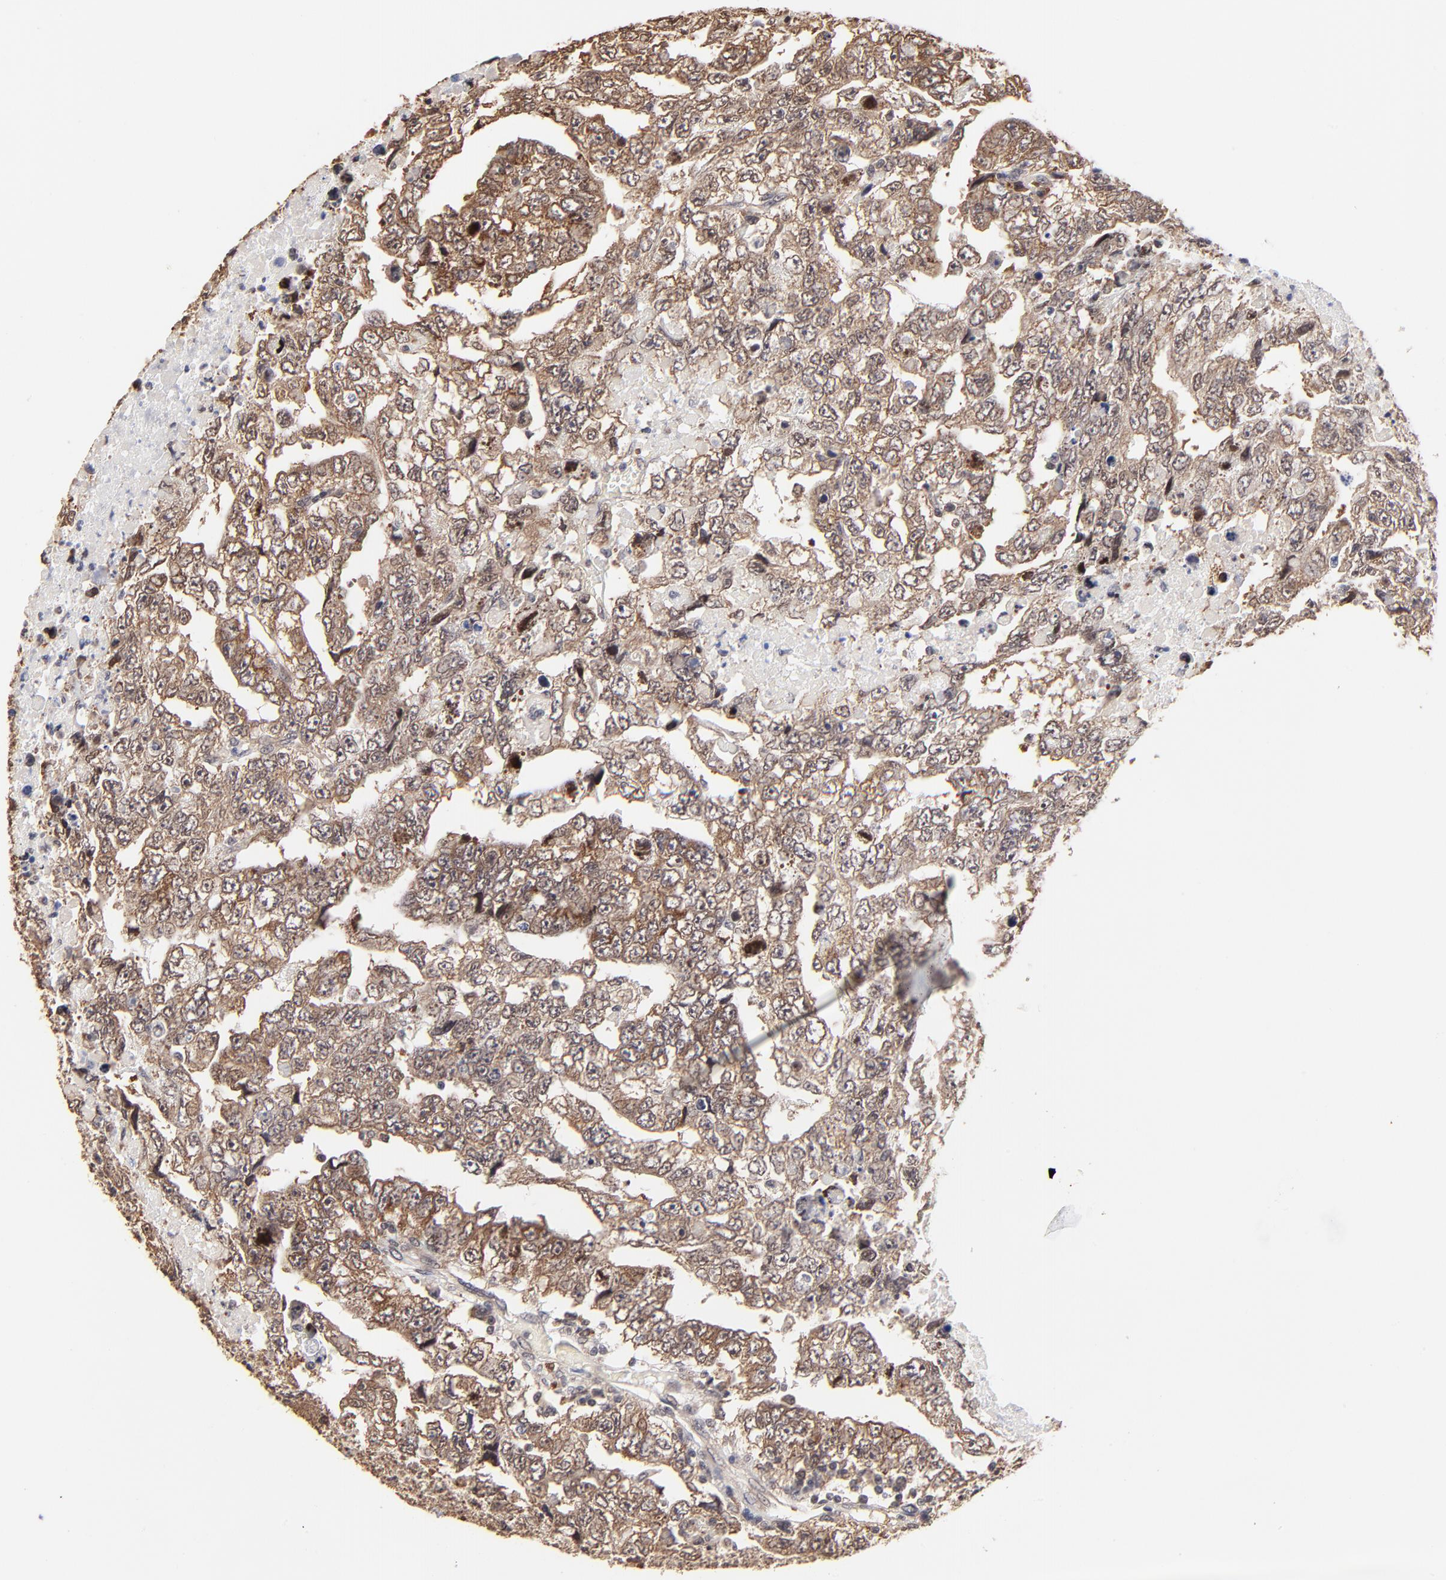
{"staining": {"intensity": "weak", "quantity": ">75%", "location": "cytoplasmic/membranous"}, "tissue": "testis cancer", "cell_type": "Tumor cells", "image_type": "cancer", "snomed": [{"axis": "morphology", "description": "Carcinoma, Embryonal, NOS"}, {"axis": "topography", "description": "Testis"}], "caption": "Immunohistochemistry (IHC) image of testis embryonal carcinoma stained for a protein (brown), which exhibits low levels of weak cytoplasmic/membranous staining in approximately >75% of tumor cells.", "gene": "BRPF1", "patient": {"sex": "male", "age": 36}}